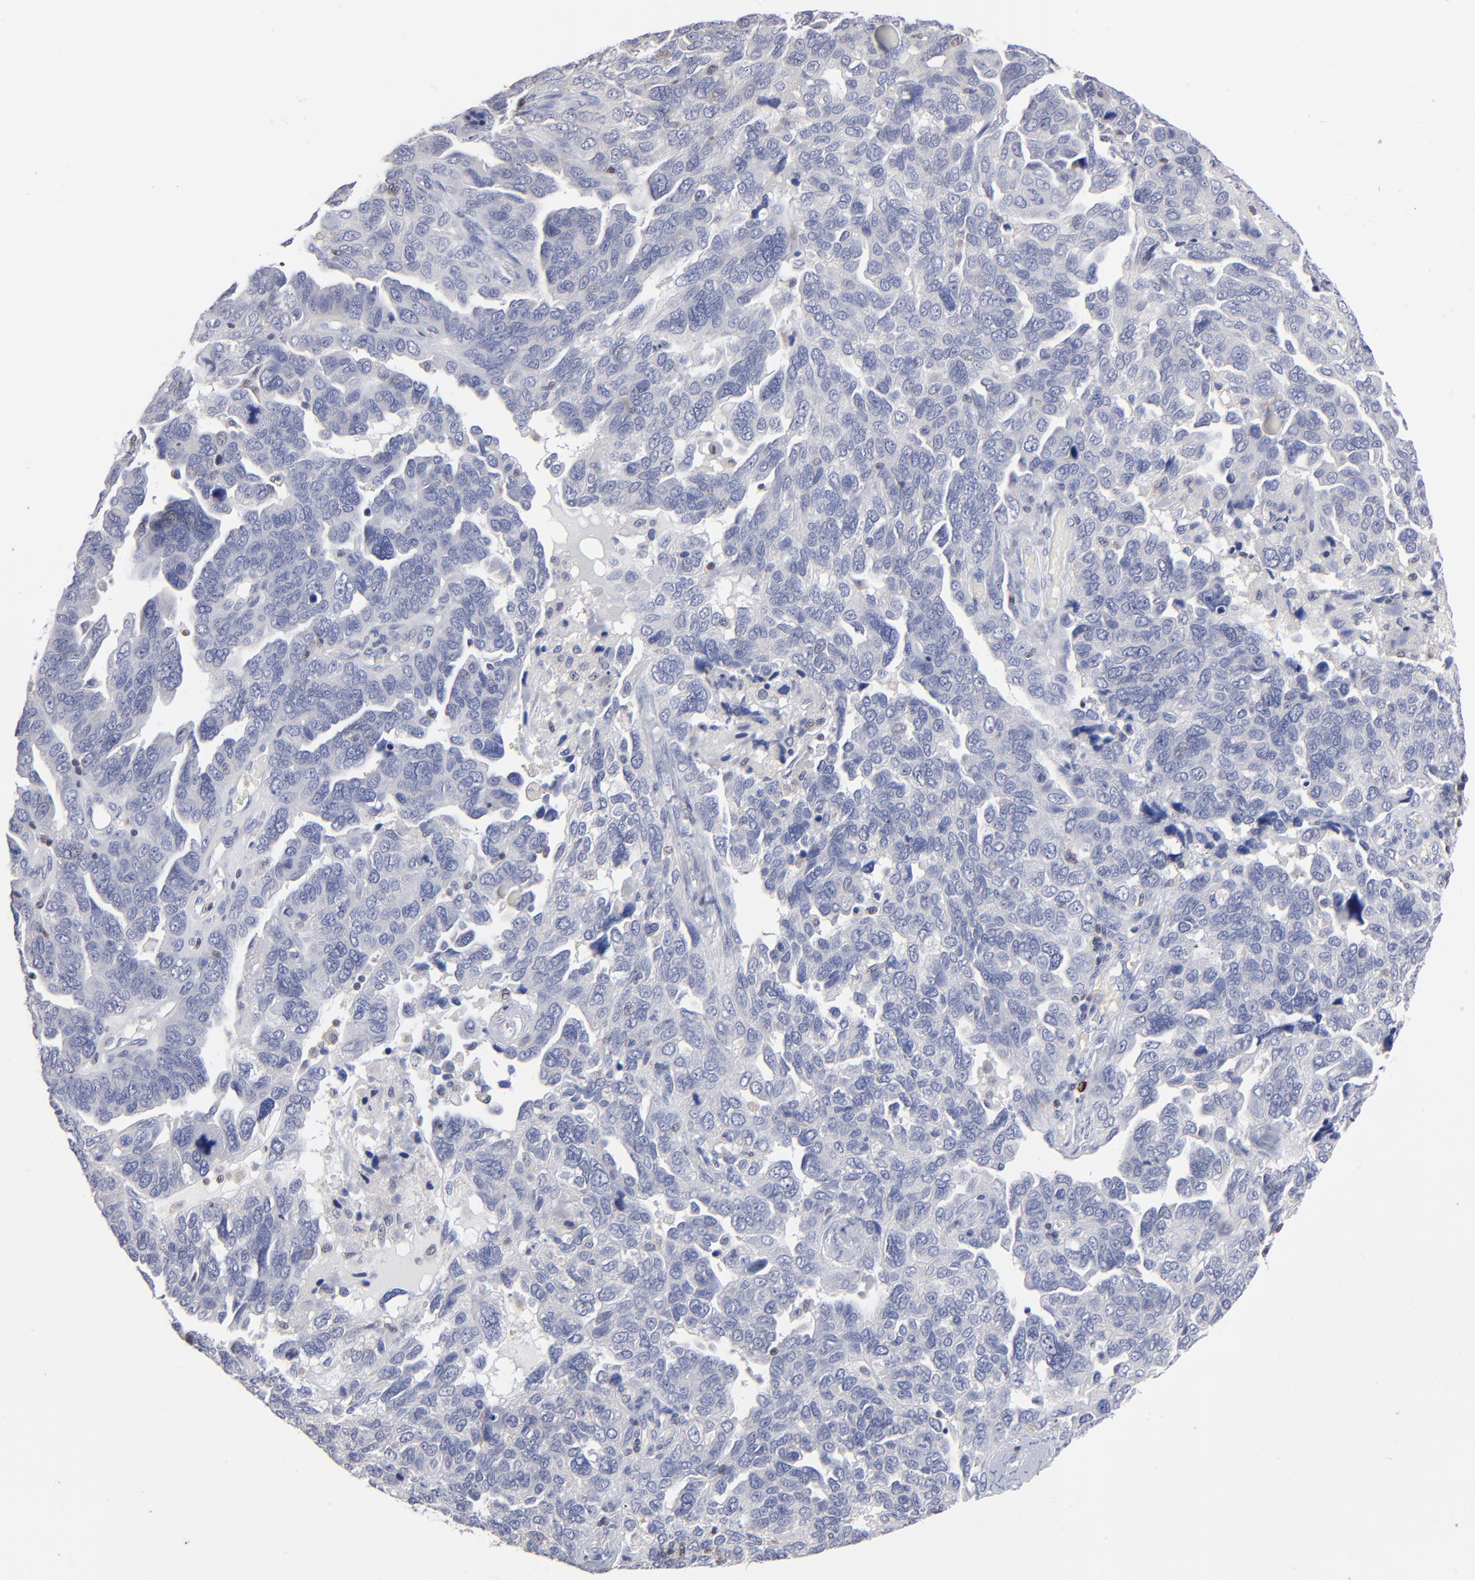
{"staining": {"intensity": "negative", "quantity": "none", "location": "none"}, "tissue": "ovarian cancer", "cell_type": "Tumor cells", "image_type": "cancer", "snomed": [{"axis": "morphology", "description": "Cystadenocarcinoma, serous, NOS"}, {"axis": "topography", "description": "Ovary"}], "caption": "Immunohistochemistry (IHC) micrograph of neoplastic tissue: human ovarian cancer (serous cystadenocarcinoma) stained with DAB reveals no significant protein expression in tumor cells.", "gene": "TBXT", "patient": {"sex": "female", "age": 64}}